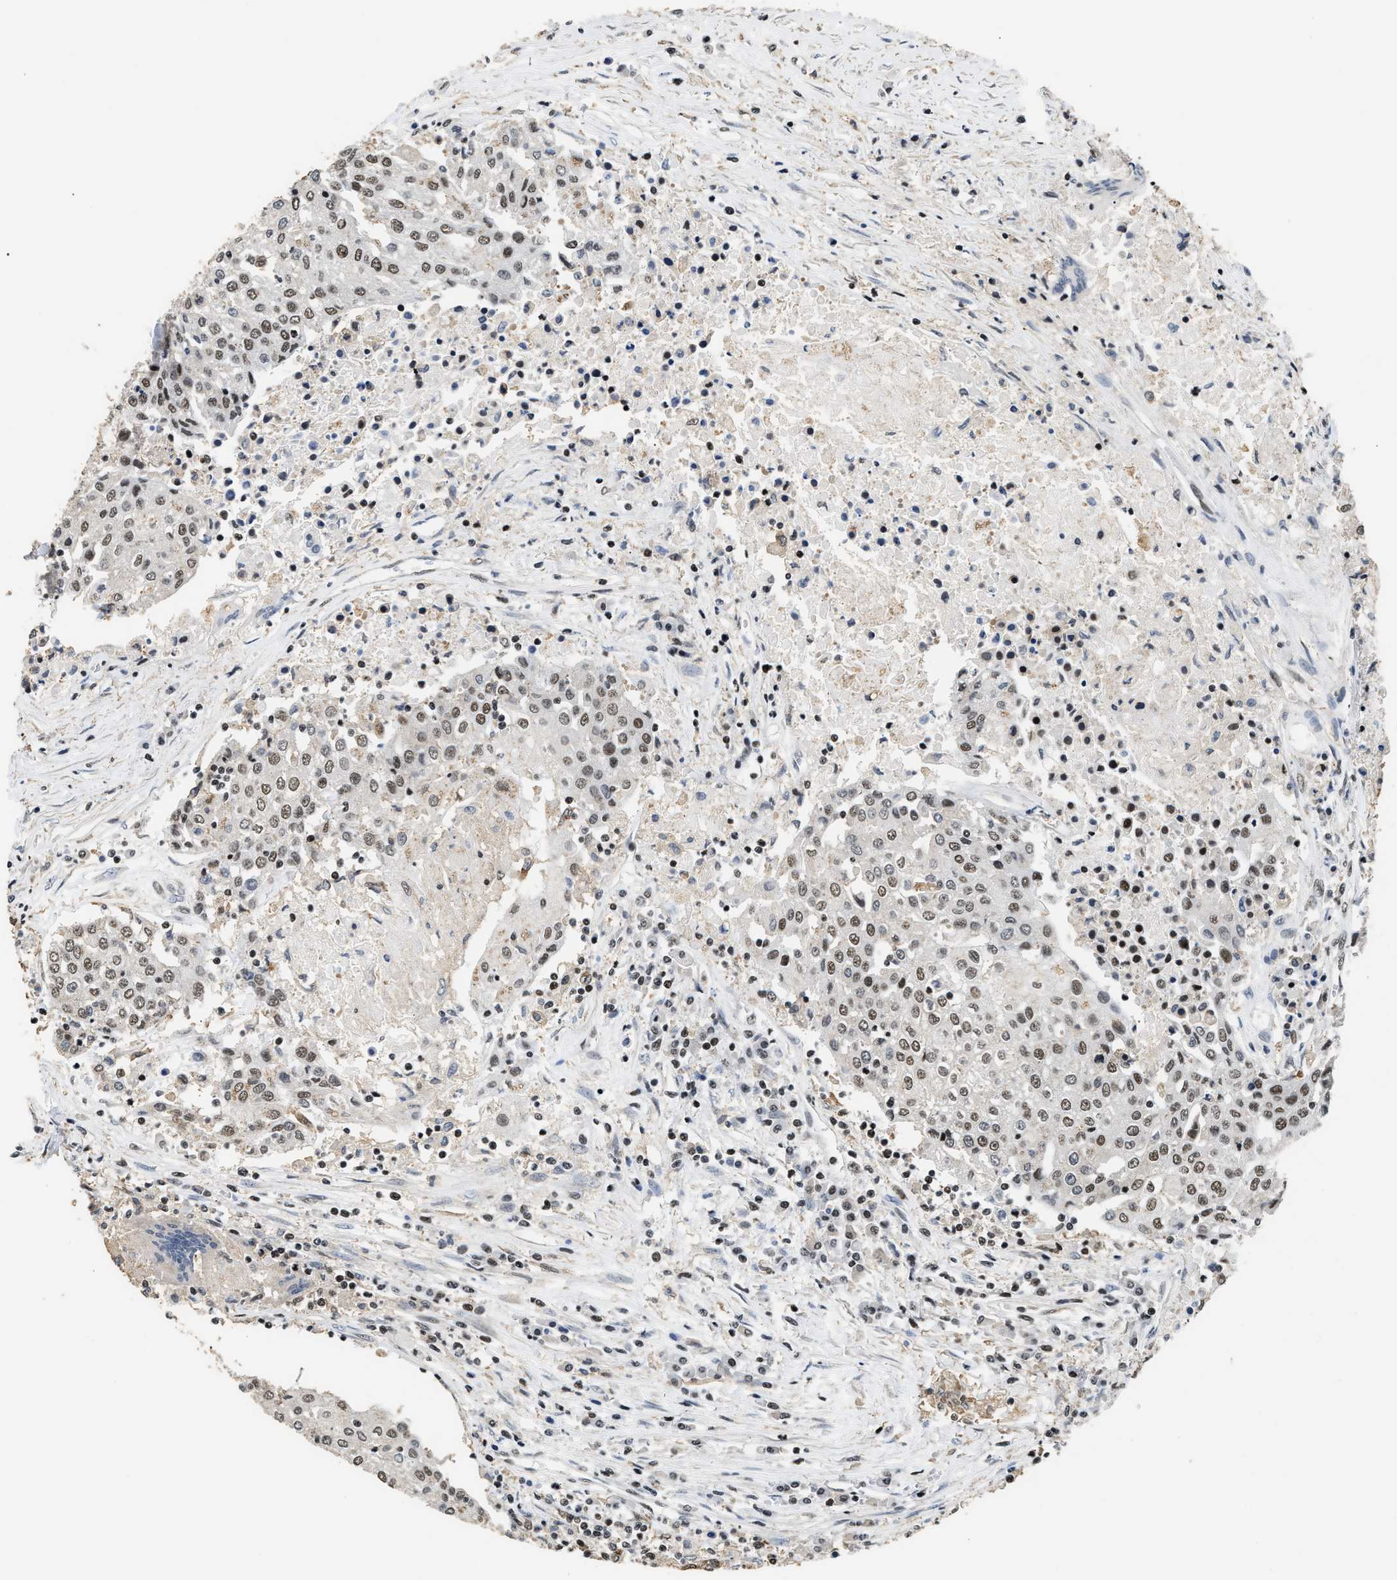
{"staining": {"intensity": "weak", "quantity": ">75%", "location": "nuclear"}, "tissue": "urothelial cancer", "cell_type": "Tumor cells", "image_type": "cancer", "snomed": [{"axis": "morphology", "description": "Urothelial carcinoma, High grade"}, {"axis": "topography", "description": "Urinary bladder"}], "caption": "Human urothelial carcinoma (high-grade) stained for a protein (brown) demonstrates weak nuclear positive staining in approximately >75% of tumor cells.", "gene": "RAD21", "patient": {"sex": "female", "age": 85}}